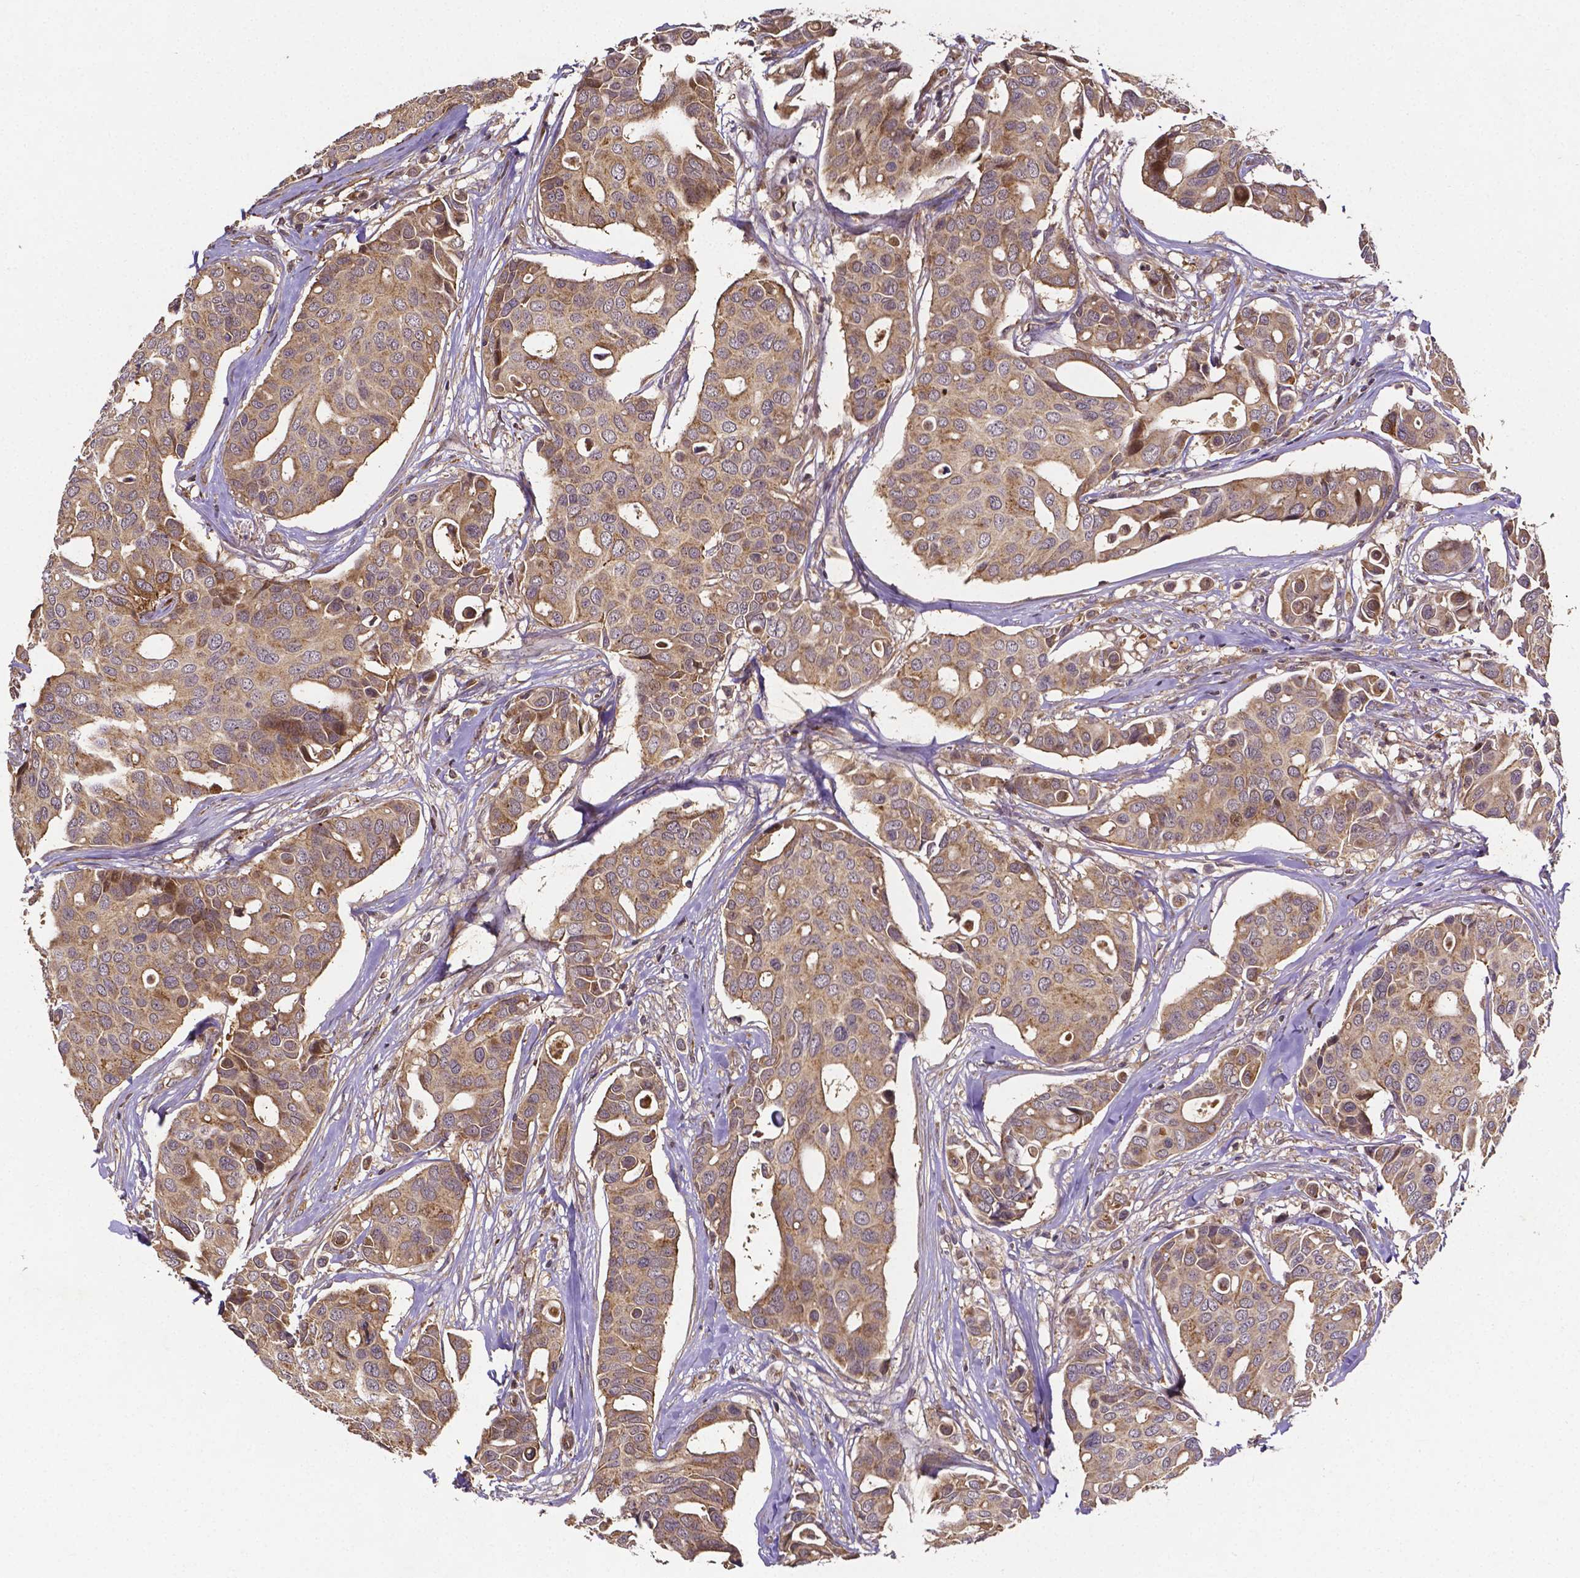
{"staining": {"intensity": "moderate", "quantity": ">75%", "location": "cytoplasmic/membranous"}, "tissue": "breast cancer", "cell_type": "Tumor cells", "image_type": "cancer", "snomed": [{"axis": "morphology", "description": "Duct carcinoma"}, {"axis": "topography", "description": "Breast"}], "caption": "Immunohistochemistry (DAB) staining of human intraductal carcinoma (breast) reveals moderate cytoplasmic/membranous protein staining in approximately >75% of tumor cells.", "gene": "RNF123", "patient": {"sex": "female", "age": 54}}